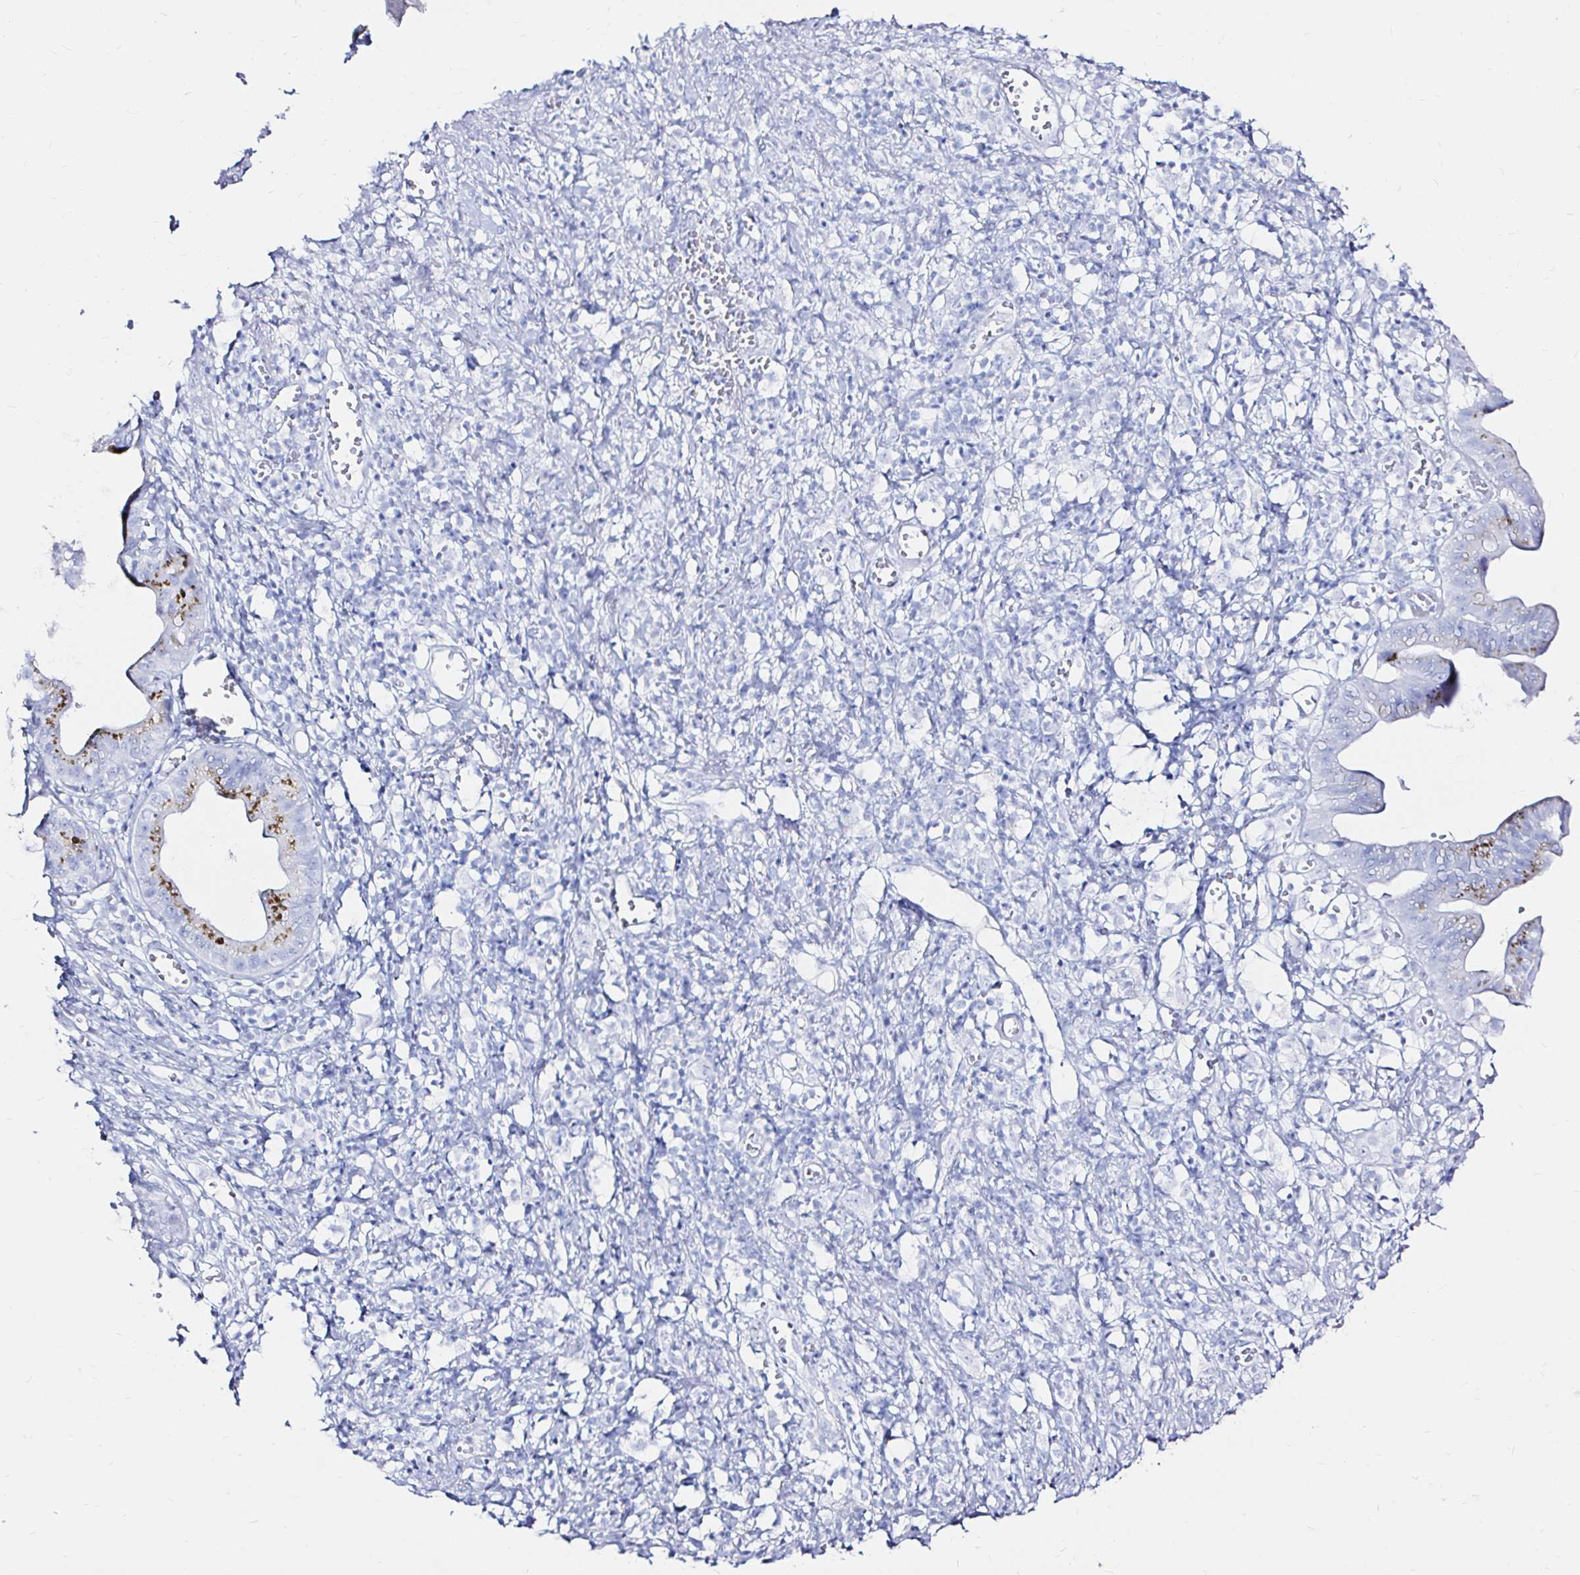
{"staining": {"intensity": "moderate", "quantity": "<25%", "location": "cytoplasmic/membranous"}, "tissue": "pancreatic cancer", "cell_type": "Tumor cells", "image_type": "cancer", "snomed": [{"axis": "morphology", "description": "Adenocarcinoma, NOS"}, {"axis": "topography", "description": "Pancreas"}], "caption": "A micrograph of pancreatic cancer stained for a protein reveals moderate cytoplasmic/membranous brown staining in tumor cells.", "gene": "ZNF432", "patient": {"sex": "female", "age": 73}}